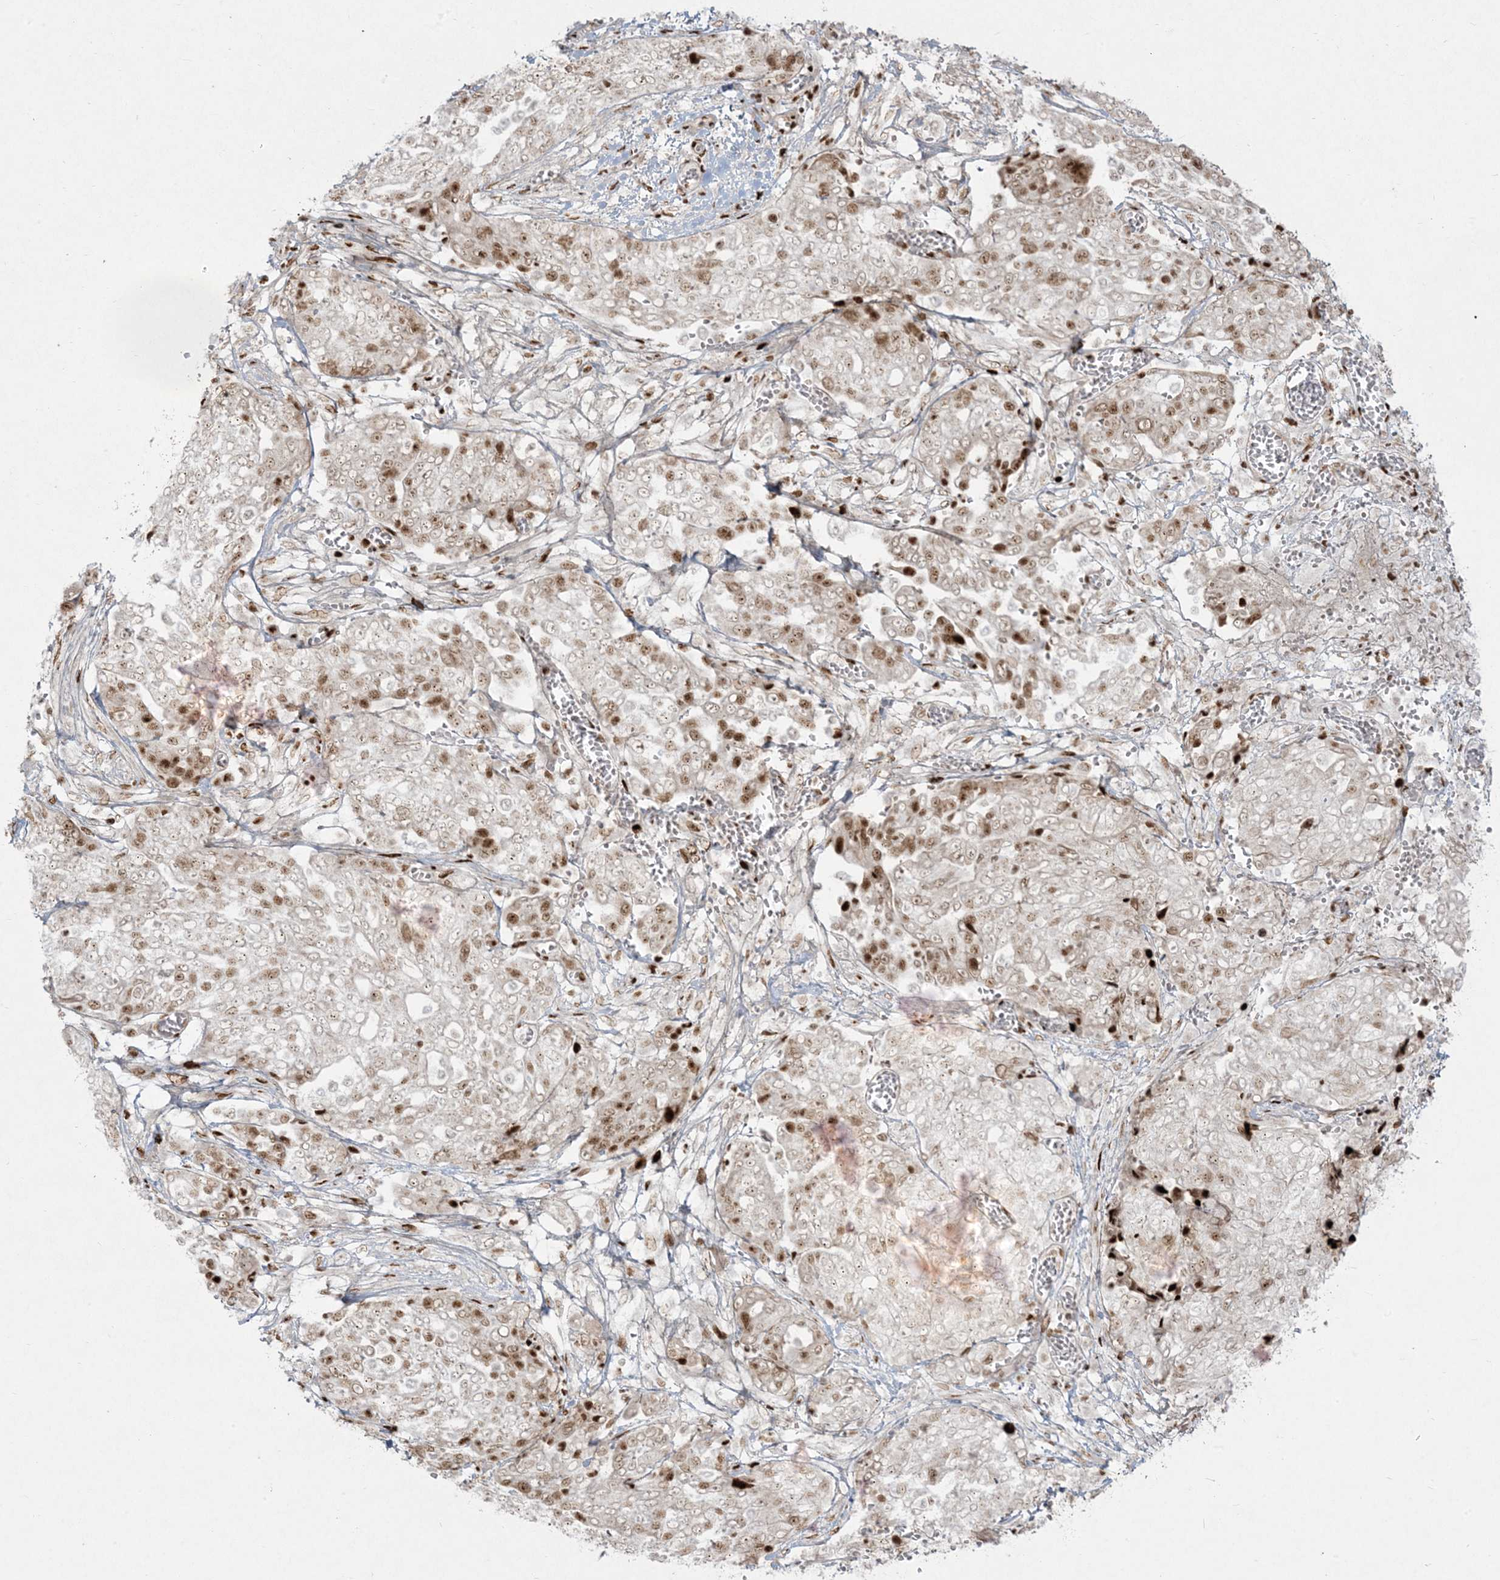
{"staining": {"intensity": "moderate", "quantity": "25%-75%", "location": "nuclear"}, "tissue": "ovarian cancer", "cell_type": "Tumor cells", "image_type": "cancer", "snomed": [{"axis": "morphology", "description": "Cystadenocarcinoma, serous, NOS"}, {"axis": "topography", "description": "Soft tissue"}, {"axis": "topography", "description": "Ovary"}], "caption": "IHC image of neoplastic tissue: ovarian serous cystadenocarcinoma stained using immunohistochemistry displays medium levels of moderate protein expression localized specifically in the nuclear of tumor cells, appearing as a nuclear brown color.", "gene": "RBM10", "patient": {"sex": "female", "age": 57}}